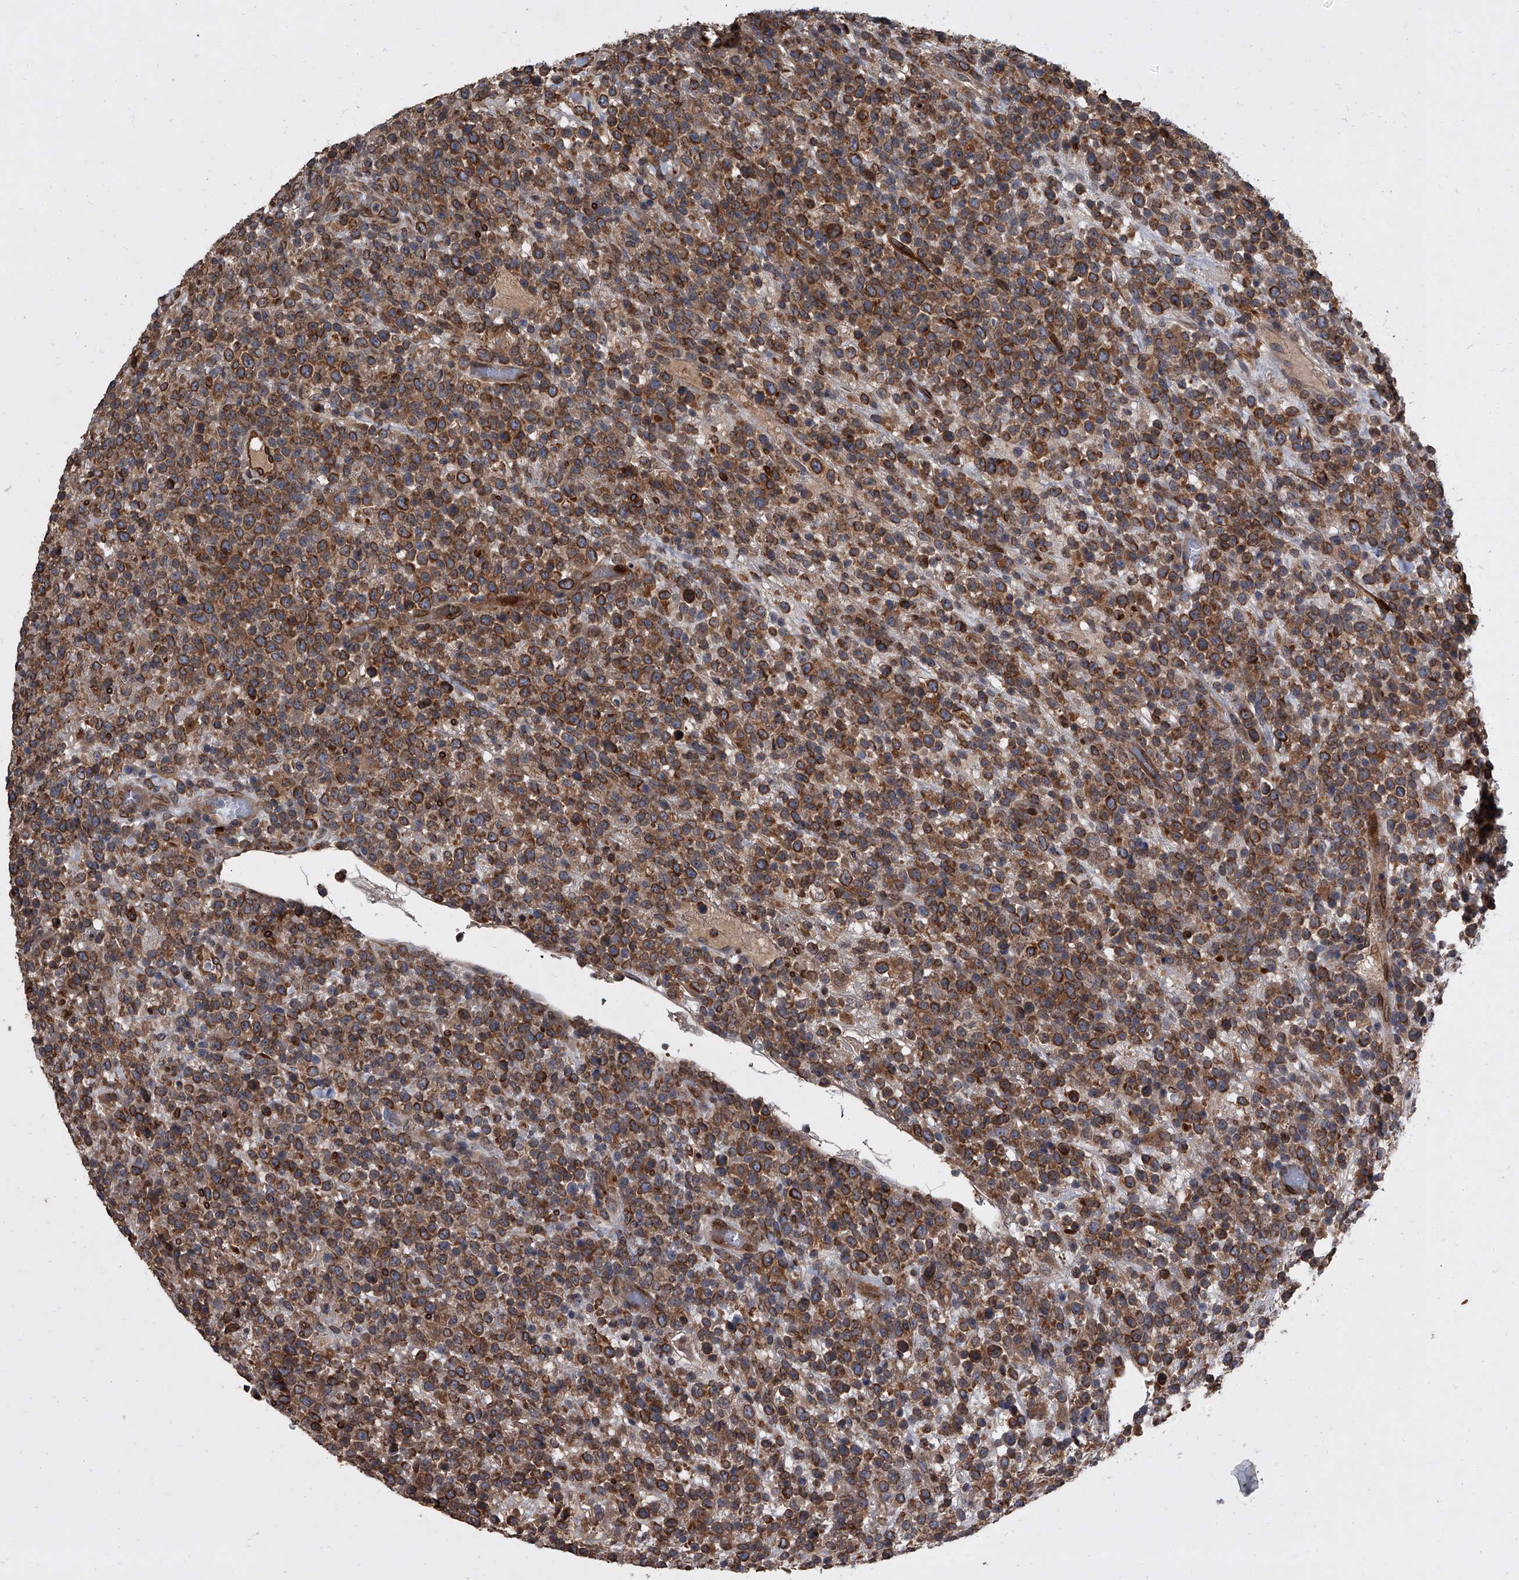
{"staining": {"intensity": "moderate", "quantity": ">75%", "location": "cytoplasmic/membranous,nuclear"}, "tissue": "lymphoma", "cell_type": "Tumor cells", "image_type": "cancer", "snomed": [{"axis": "morphology", "description": "Malignant lymphoma, non-Hodgkin's type, High grade"}, {"axis": "topography", "description": "Colon"}], "caption": "IHC histopathology image of human lymphoma stained for a protein (brown), which reveals medium levels of moderate cytoplasmic/membranous and nuclear staining in about >75% of tumor cells.", "gene": "LRRC8C", "patient": {"sex": "female", "age": 53}}